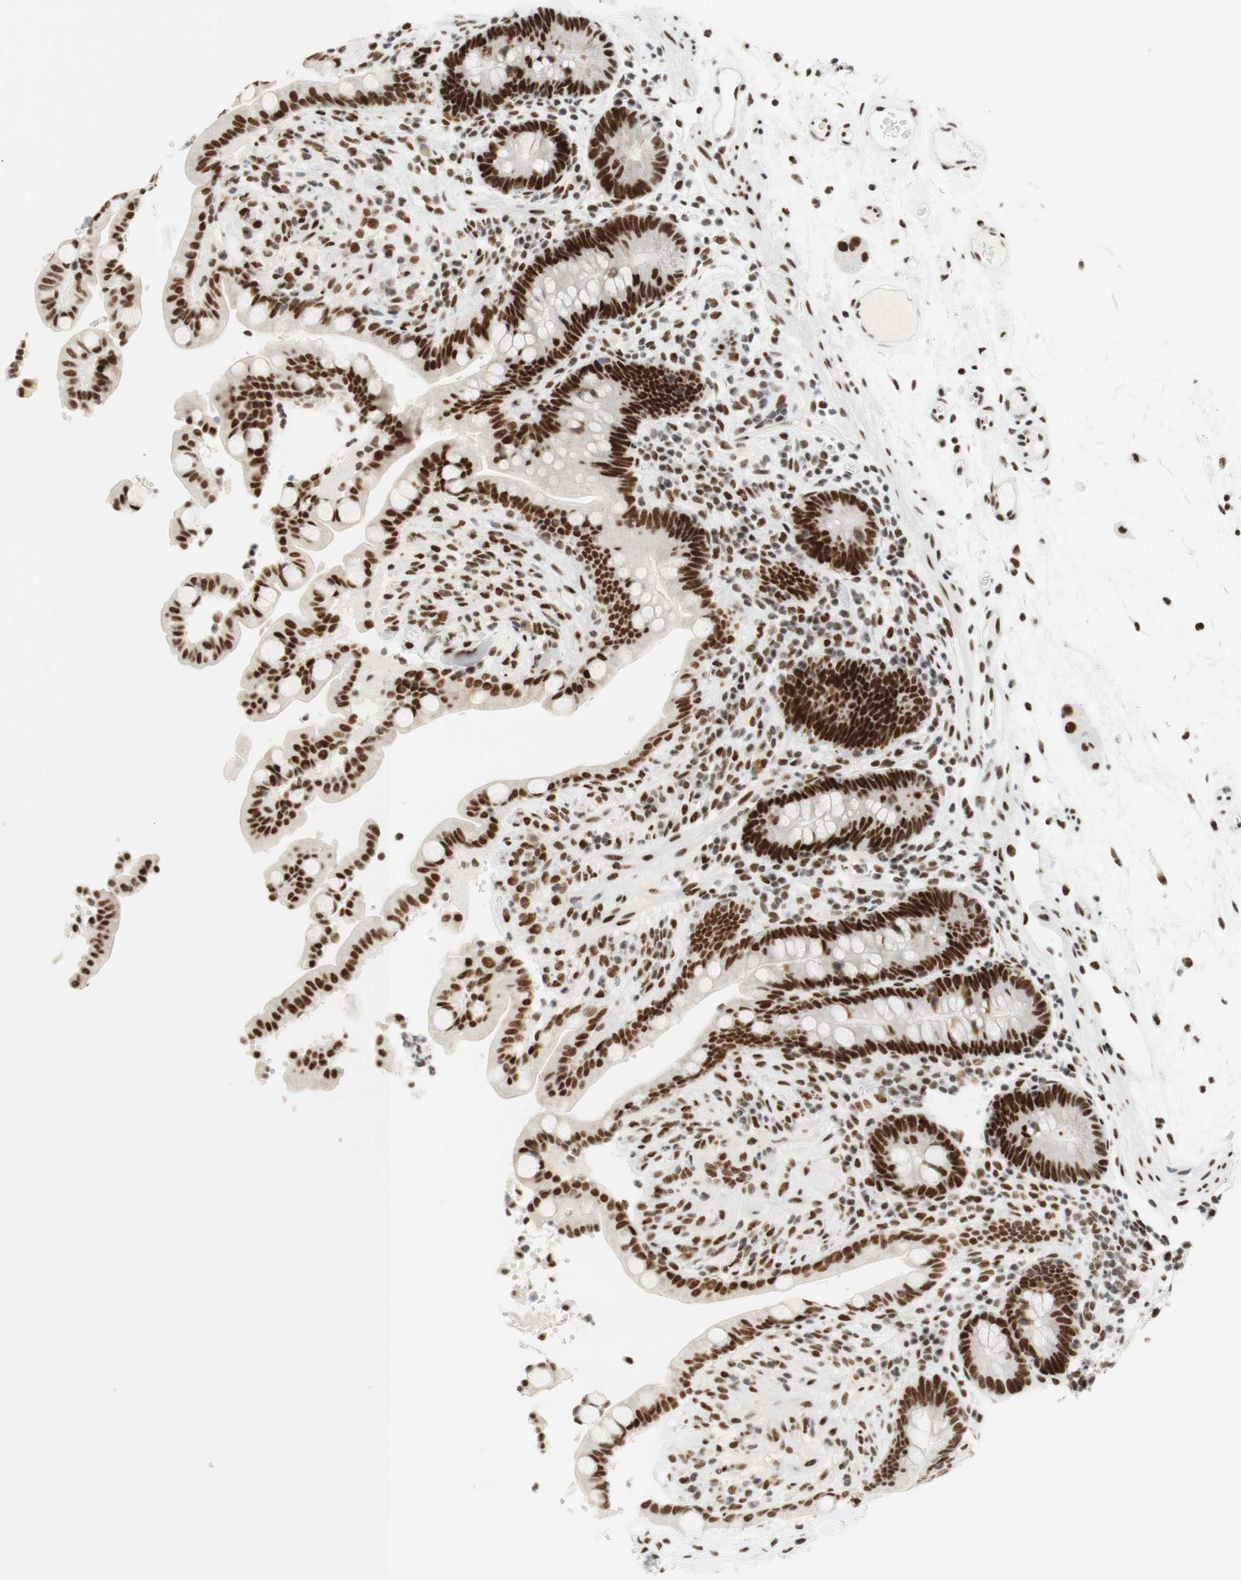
{"staining": {"intensity": "moderate", "quantity": ">75%", "location": "nuclear"}, "tissue": "colon", "cell_type": "Endothelial cells", "image_type": "normal", "snomed": [{"axis": "morphology", "description": "Normal tissue, NOS"}, {"axis": "topography", "description": "Colon"}], "caption": "Brown immunohistochemical staining in normal human colon reveals moderate nuclear positivity in approximately >75% of endothelial cells.", "gene": "RNF20", "patient": {"sex": "male", "age": 73}}